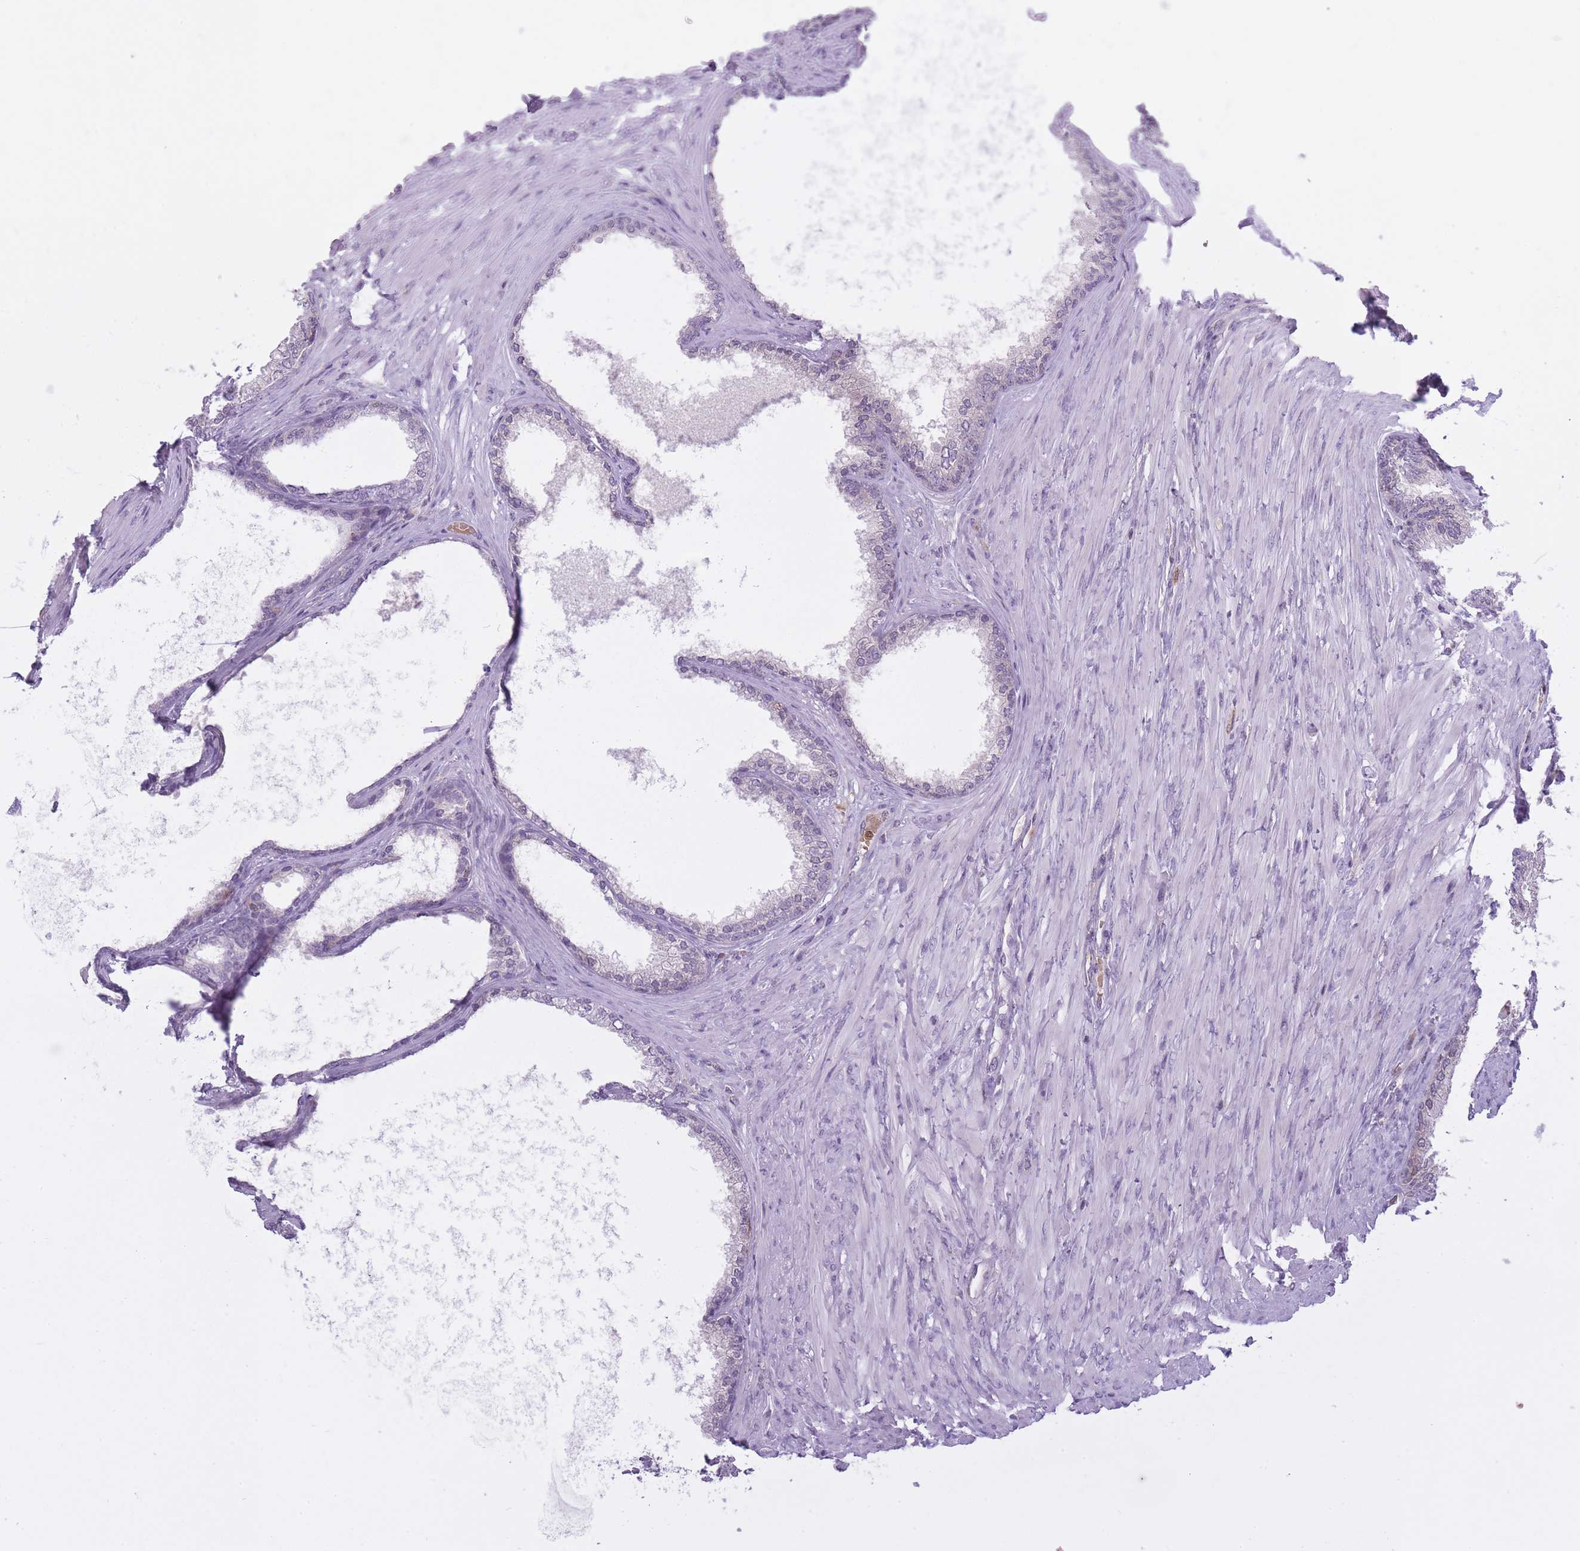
{"staining": {"intensity": "weak", "quantity": "<25%", "location": "cytoplasmic/membranous,nuclear"}, "tissue": "prostate", "cell_type": "Glandular cells", "image_type": "normal", "snomed": [{"axis": "morphology", "description": "Normal tissue, NOS"}, {"axis": "topography", "description": "Prostate"}], "caption": "High magnification brightfield microscopy of unremarkable prostate stained with DAB (brown) and counterstained with hematoxylin (blue): glandular cells show no significant positivity.", "gene": "CXorf38", "patient": {"sex": "male", "age": 76}}